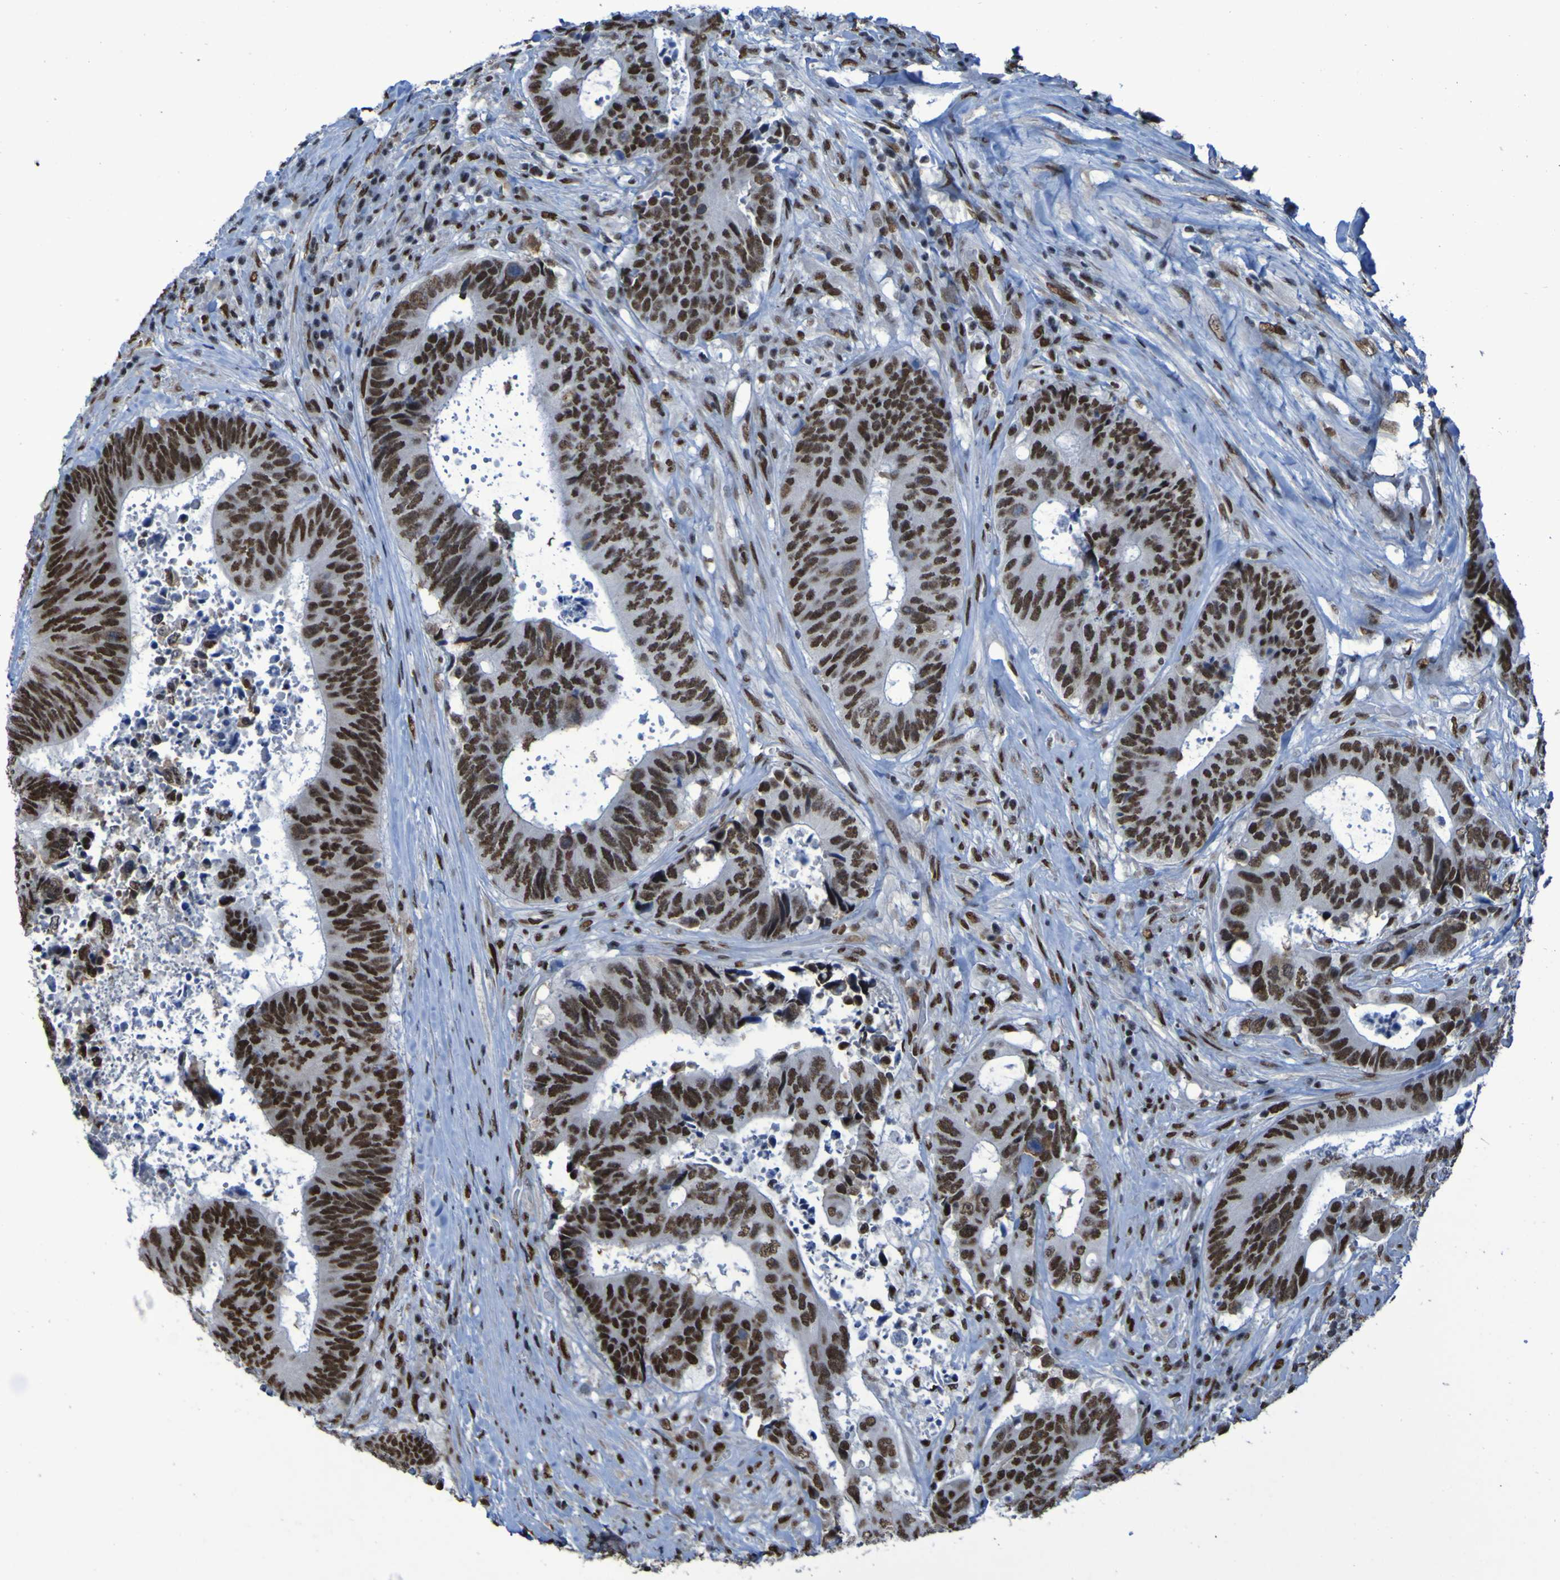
{"staining": {"intensity": "strong", "quantity": ">75%", "location": "nuclear"}, "tissue": "colorectal cancer", "cell_type": "Tumor cells", "image_type": "cancer", "snomed": [{"axis": "morphology", "description": "Adenocarcinoma, NOS"}, {"axis": "topography", "description": "Rectum"}], "caption": "Immunohistochemistry histopathology image of human colorectal adenocarcinoma stained for a protein (brown), which exhibits high levels of strong nuclear expression in about >75% of tumor cells.", "gene": "HNRNPR", "patient": {"sex": "male", "age": 72}}